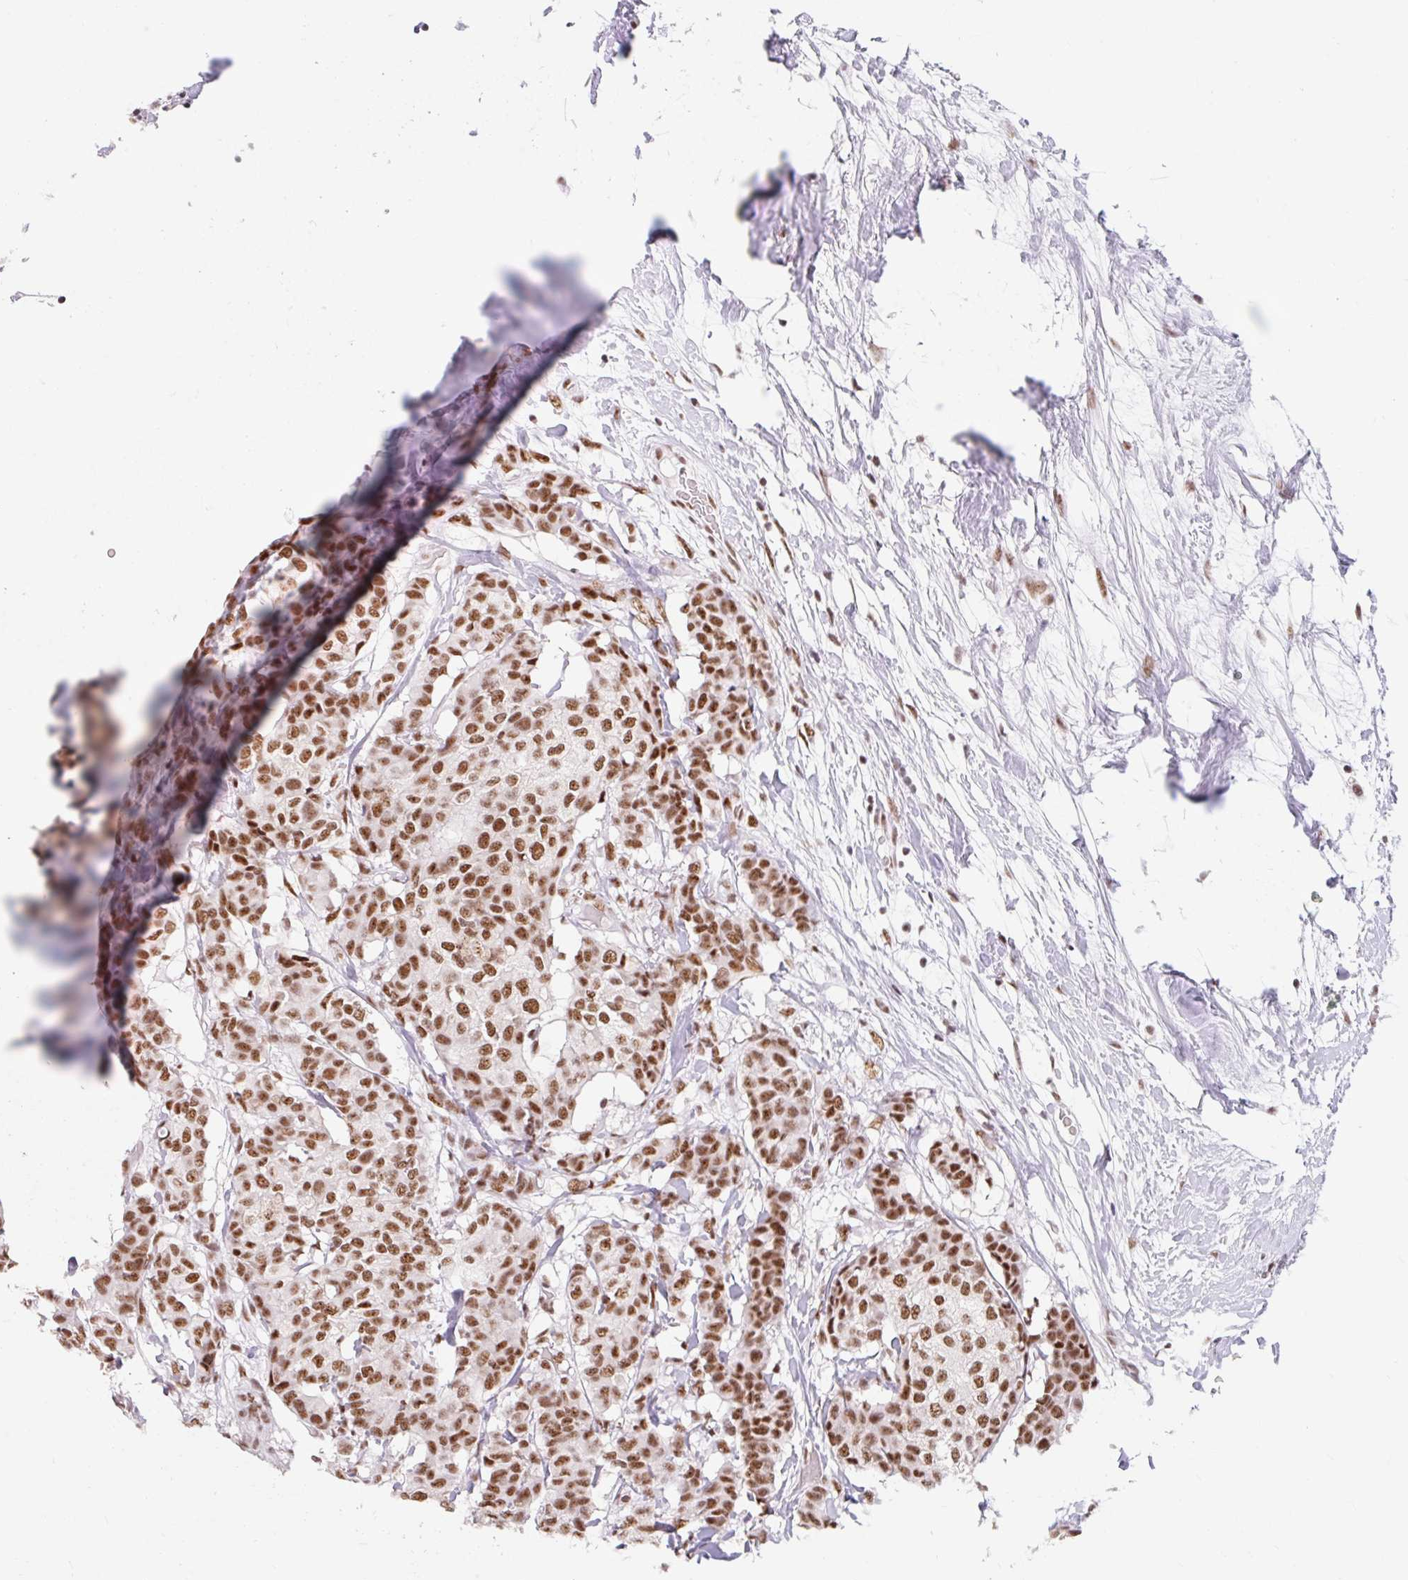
{"staining": {"intensity": "moderate", "quantity": ">75%", "location": "nuclear"}, "tissue": "breast cancer", "cell_type": "Tumor cells", "image_type": "cancer", "snomed": [{"axis": "morphology", "description": "Duct carcinoma"}, {"axis": "topography", "description": "Breast"}], "caption": "Immunohistochemical staining of human infiltrating ductal carcinoma (breast) exhibits medium levels of moderate nuclear expression in approximately >75% of tumor cells.", "gene": "SRSF10", "patient": {"sex": "female", "age": 75}}